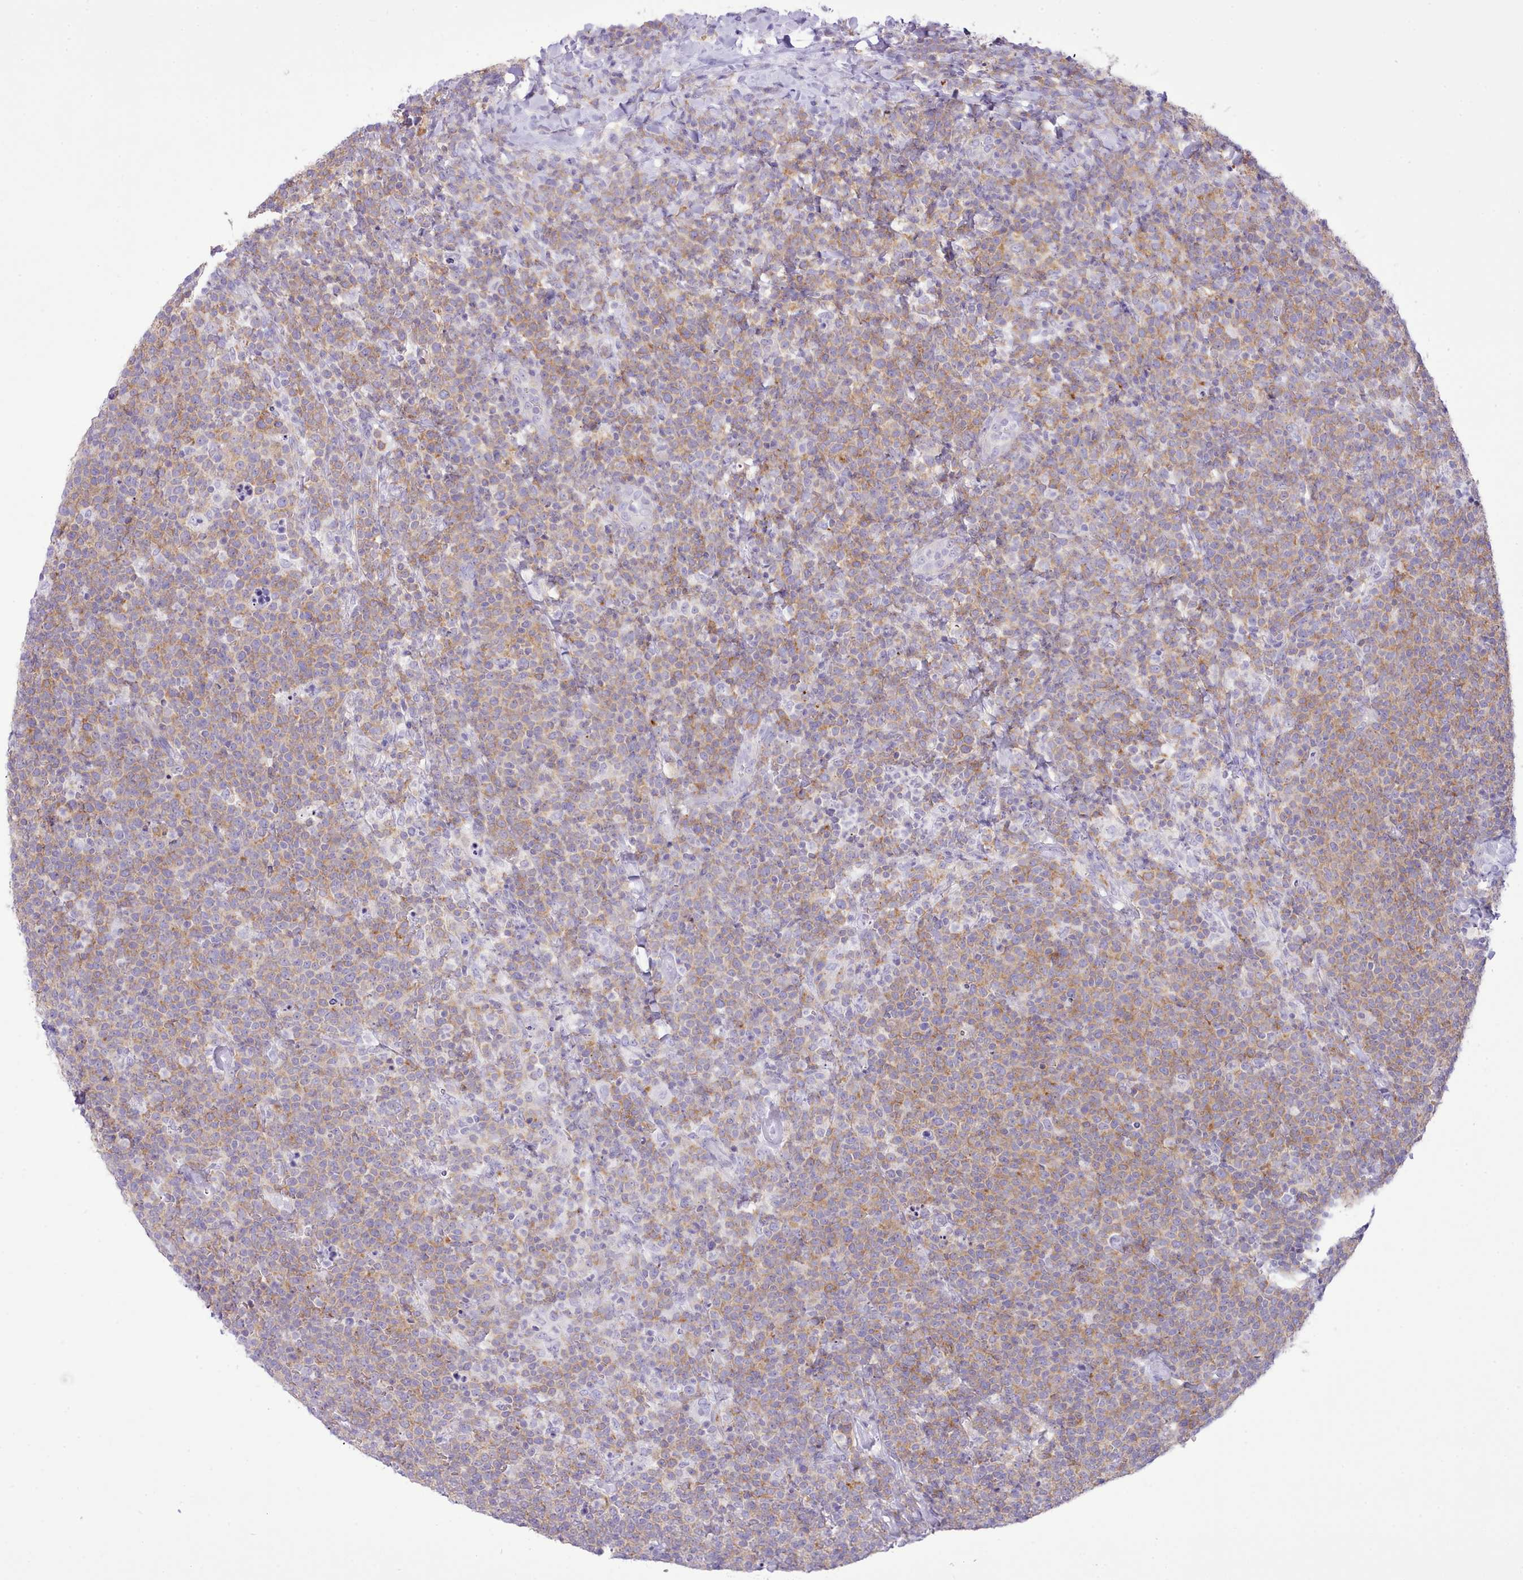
{"staining": {"intensity": "moderate", "quantity": "25%-75%", "location": "cytoplasmic/membranous"}, "tissue": "lymphoma", "cell_type": "Tumor cells", "image_type": "cancer", "snomed": [{"axis": "morphology", "description": "Malignant lymphoma, non-Hodgkin's type, High grade"}, {"axis": "topography", "description": "Lymph node"}], "caption": "High-grade malignant lymphoma, non-Hodgkin's type stained with DAB immunohistochemistry (IHC) shows medium levels of moderate cytoplasmic/membranous positivity in approximately 25%-75% of tumor cells. The protein is stained brown, and the nuclei are stained in blue (DAB (3,3'-diaminobenzidine) IHC with brightfield microscopy, high magnification).", "gene": "MDFI", "patient": {"sex": "male", "age": 61}}